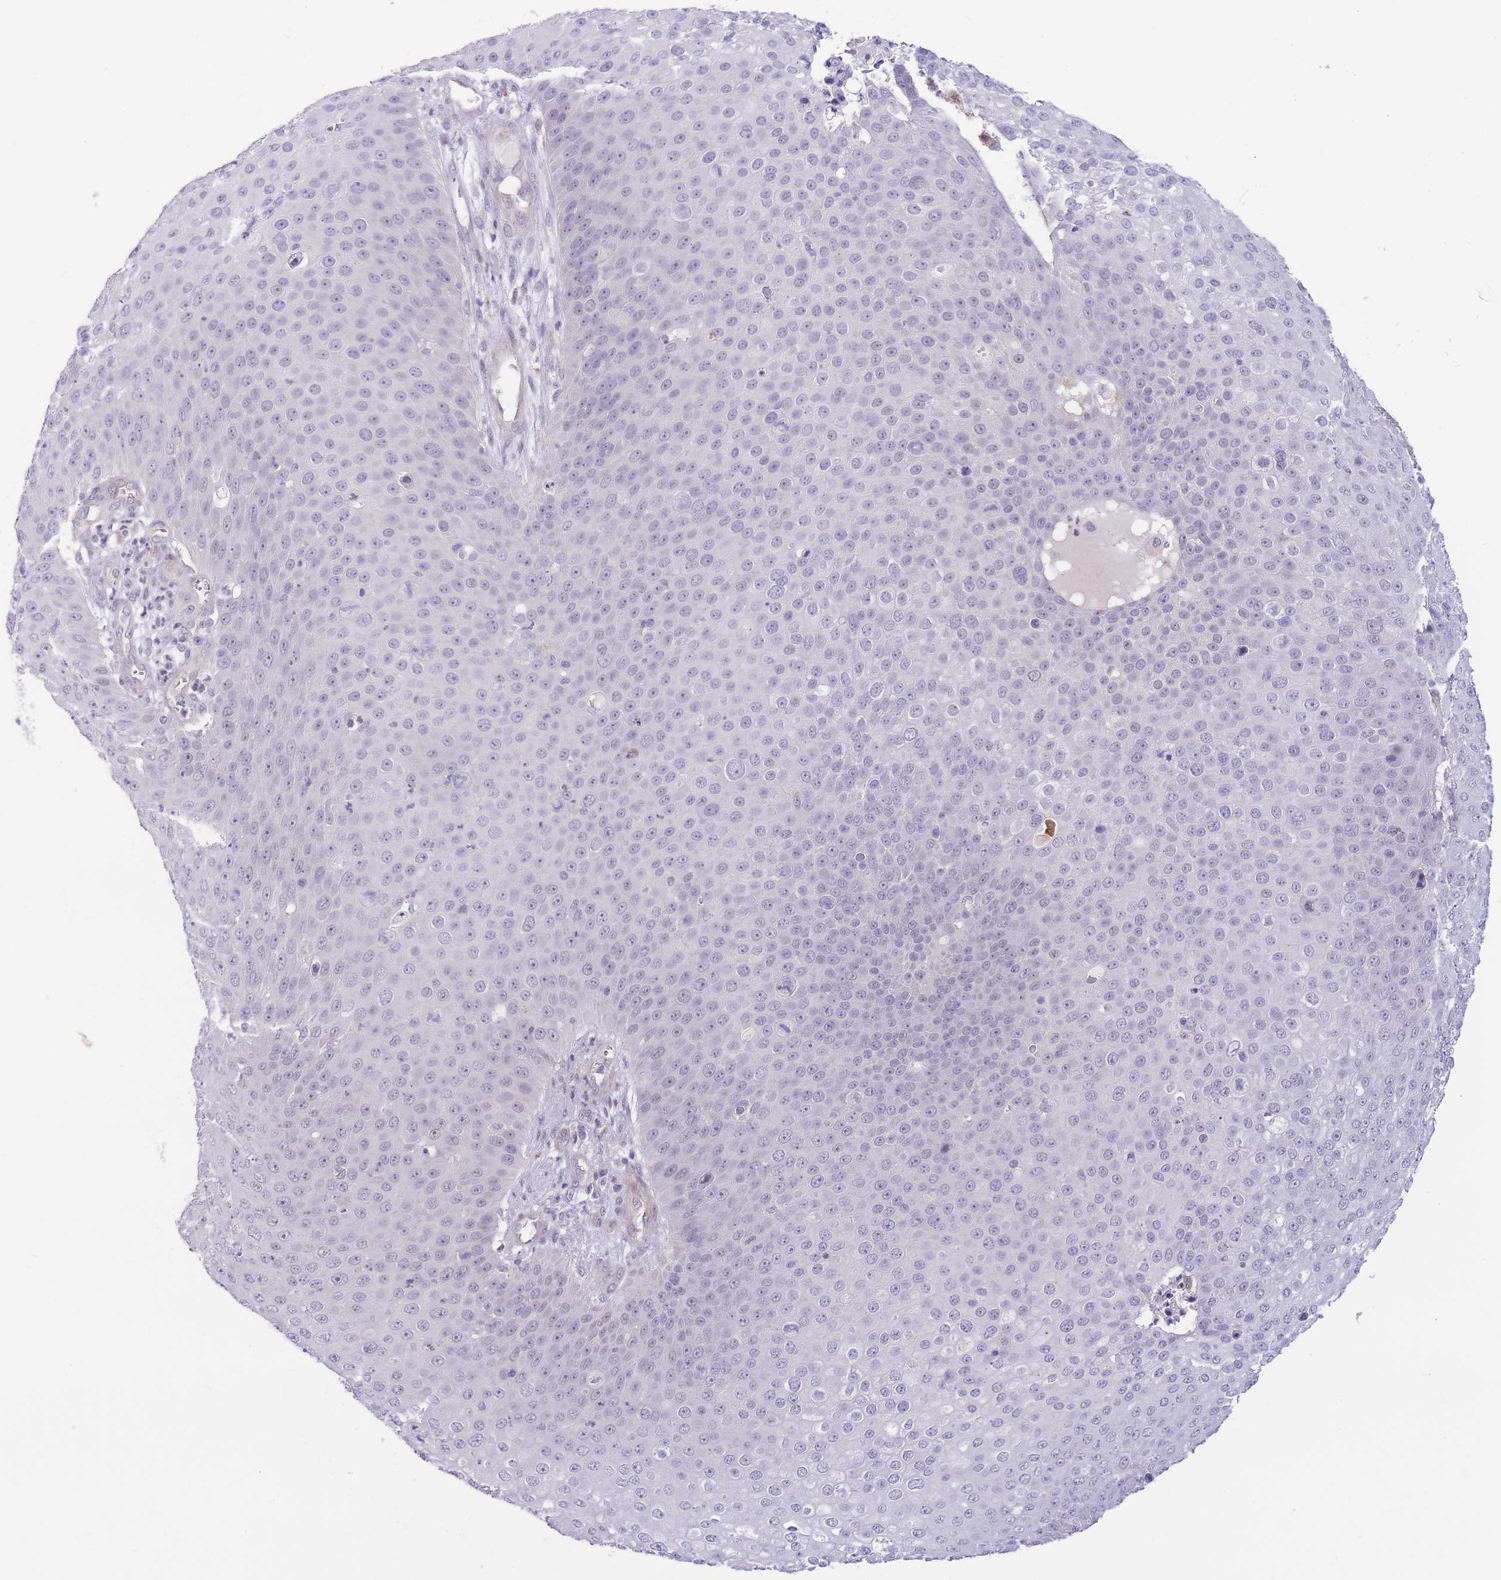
{"staining": {"intensity": "negative", "quantity": "none", "location": "none"}, "tissue": "skin cancer", "cell_type": "Tumor cells", "image_type": "cancer", "snomed": [{"axis": "morphology", "description": "Squamous cell carcinoma, NOS"}, {"axis": "topography", "description": "Skin"}], "caption": "The image demonstrates no staining of tumor cells in skin squamous cell carcinoma.", "gene": "C9orf152", "patient": {"sex": "male", "age": 71}}